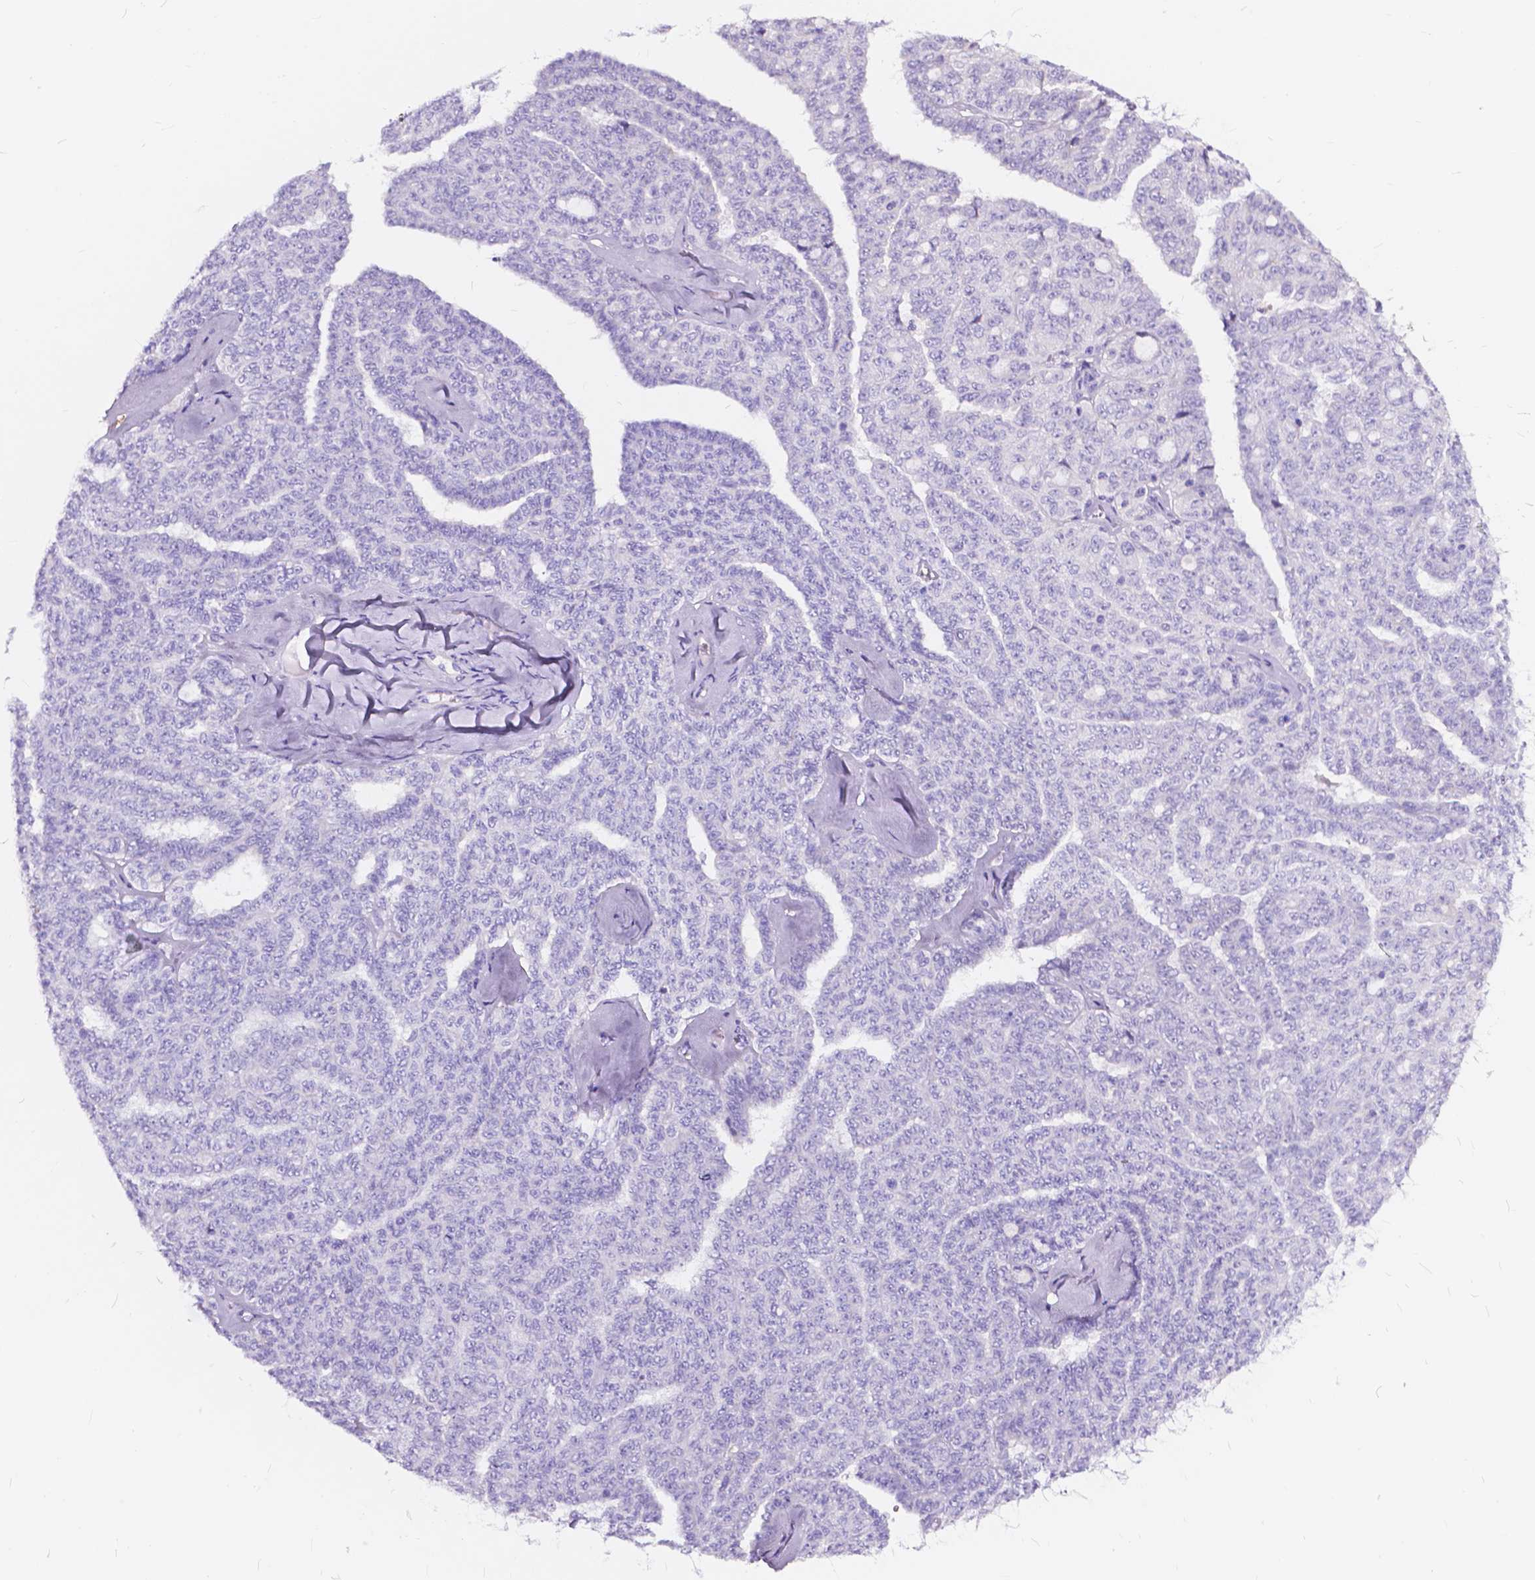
{"staining": {"intensity": "negative", "quantity": "none", "location": "none"}, "tissue": "ovarian cancer", "cell_type": "Tumor cells", "image_type": "cancer", "snomed": [{"axis": "morphology", "description": "Cystadenocarcinoma, serous, NOS"}, {"axis": "topography", "description": "Ovary"}], "caption": "Tumor cells are negative for brown protein staining in ovarian serous cystadenocarcinoma.", "gene": "CLSTN2", "patient": {"sex": "female", "age": 71}}